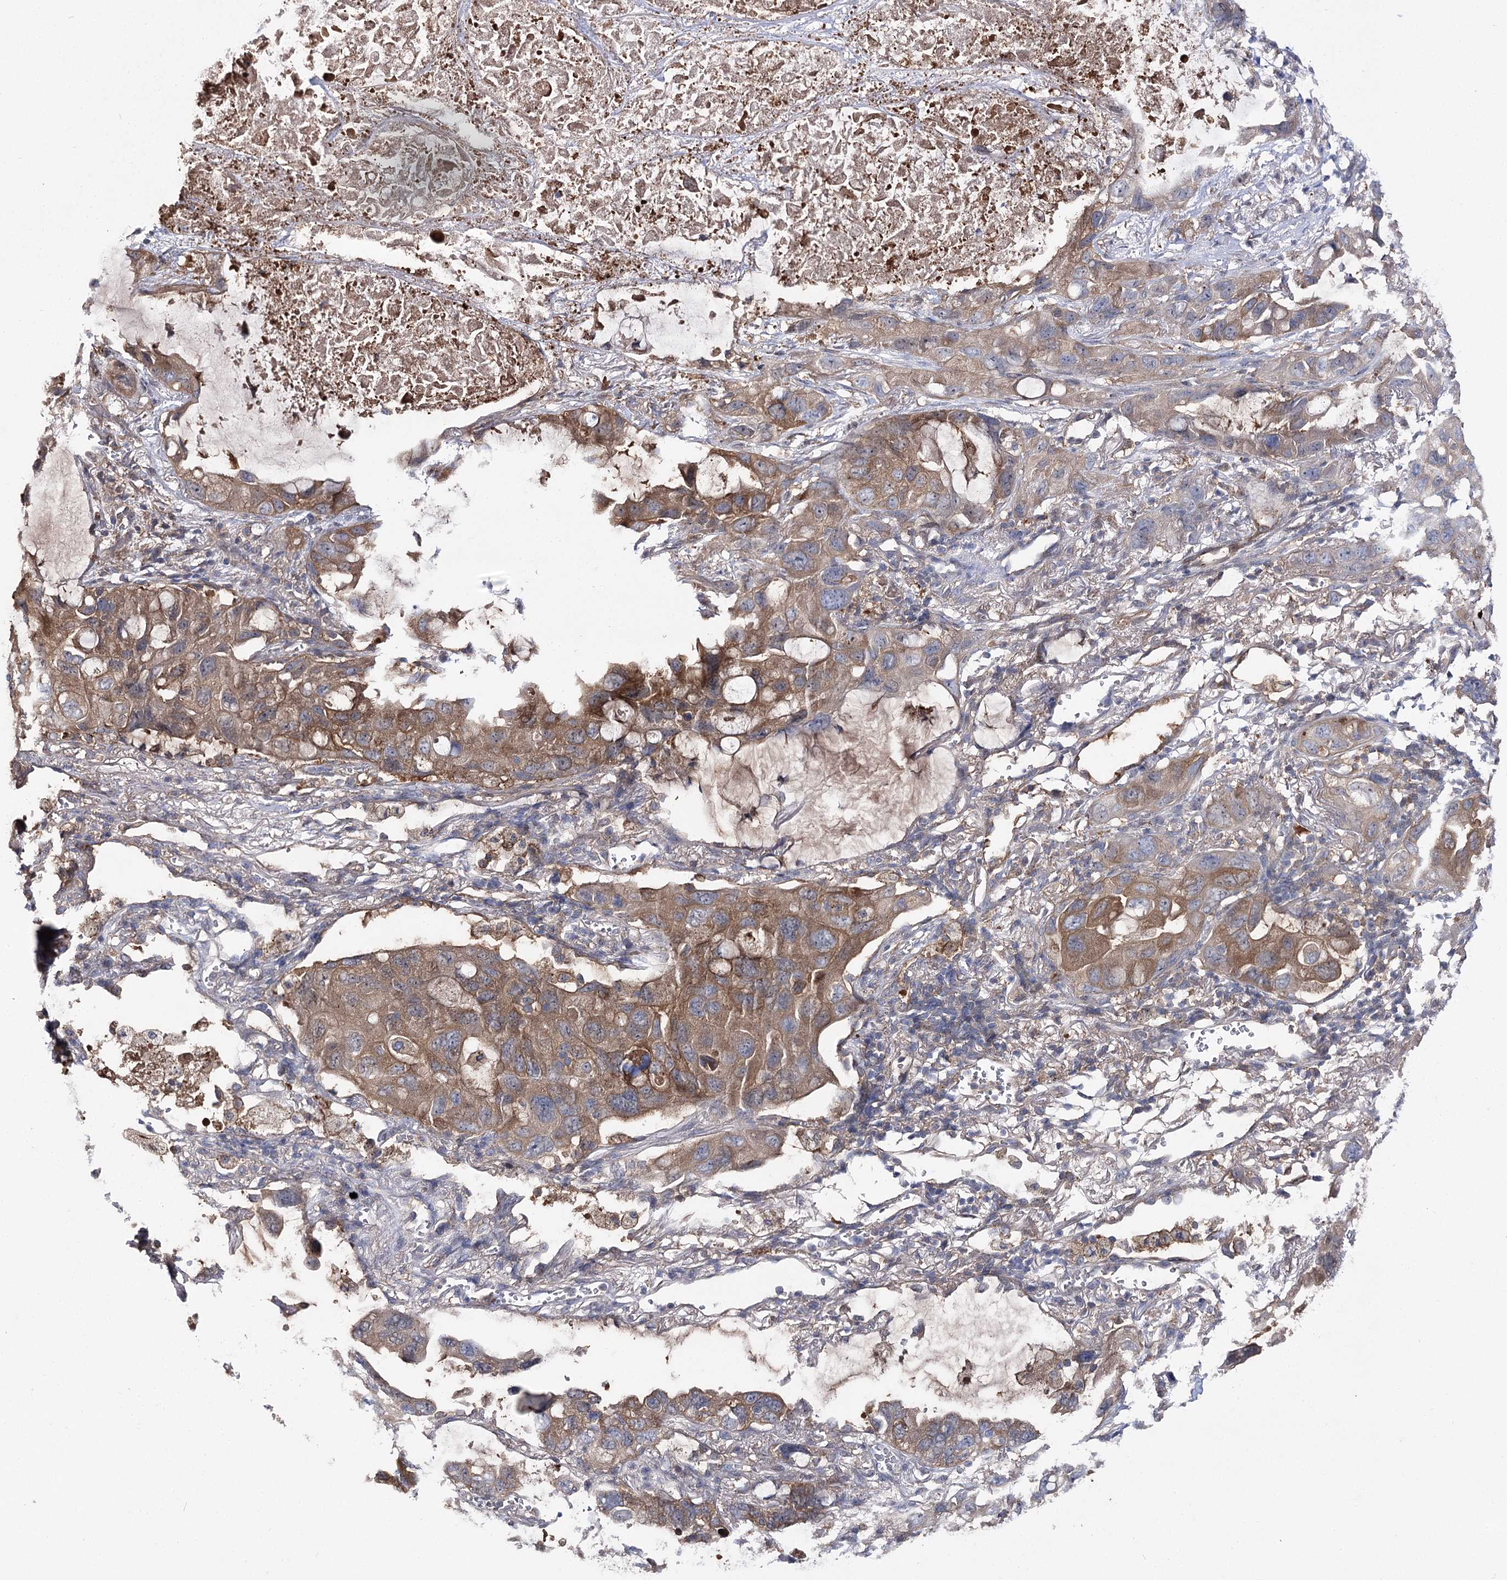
{"staining": {"intensity": "moderate", "quantity": ">75%", "location": "cytoplasmic/membranous"}, "tissue": "lung cancer", "cell_type": "Tumor cells", "image_type": "cancer", "snomed": [{"axis": "morphology", "description": "Squamous cell carcinoma, NOS"}, {"axis": "topography", "description": "Lung"}], "caption": "Tumor cells demonstrate medium levels of moderate cytoplasmic/membranous staining in about >75% of cells in human lung cancer. (IHC, brightfield microscopy, high magnification).", "gene": "UGP2", "patient": {"sex": "female", "age": 73}}